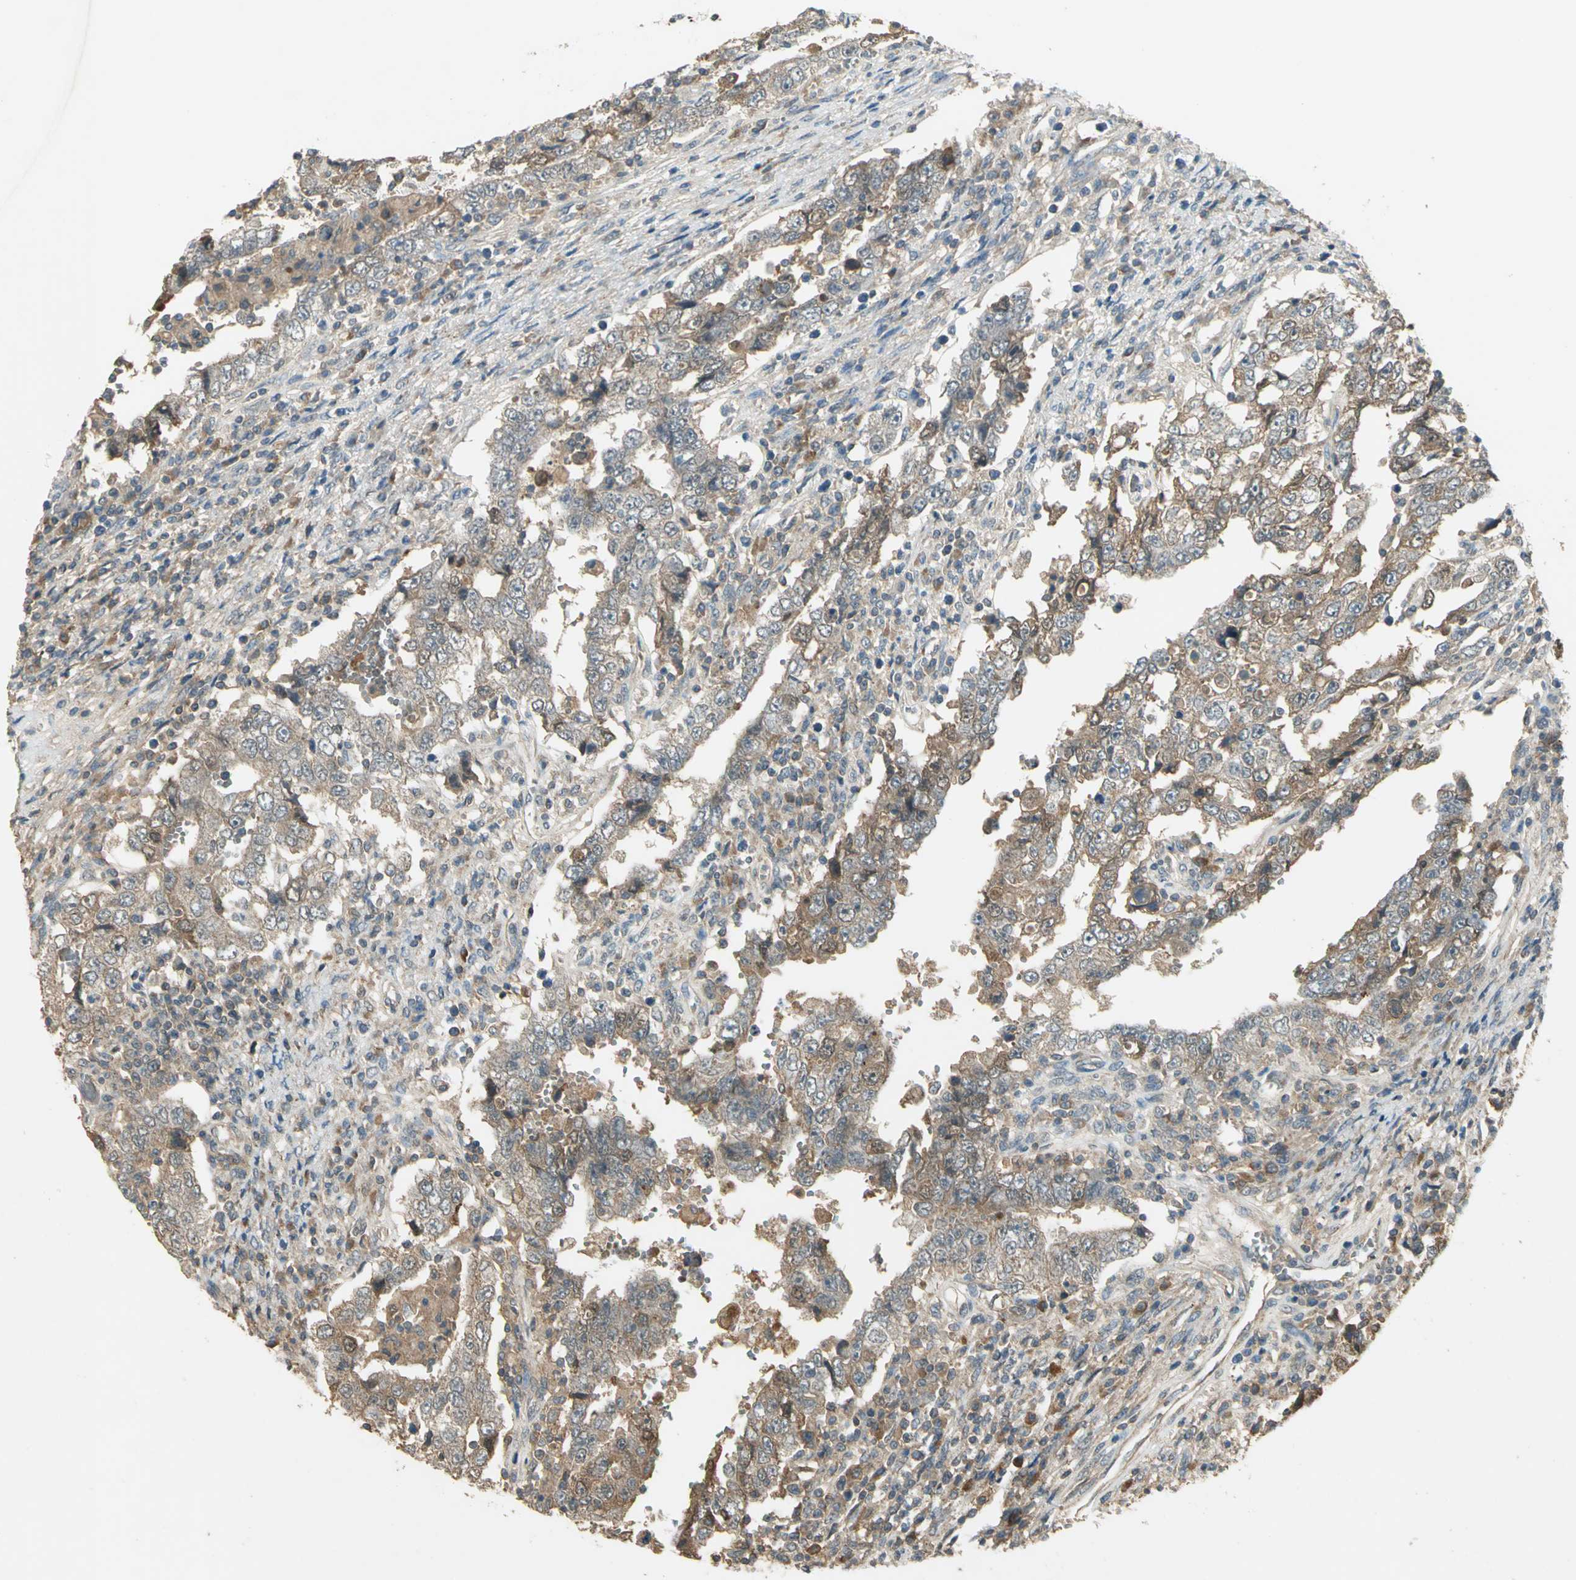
{"staining": {"intensity": "moderate", "quantity": ">75%", "location": "cytoplasmic/membranous"}, "tissue": "testis cancer", "cell_type": "Tumor cells", "image_type": "cancer", "snomed": [{"axis": "morphology", "description": "Carcinoma, Embryonal, NOS"}, {"axis": "topography", "description": "Testis"}], "caption": "Immunohistochemistry of testis cancer displays medium levels of moderate cytoplasmic/membranous positivity in about >75% of tumor cells. (IHC, brightfield microscopy, high magnification).", "gene": "KEAP1", "patient": {"sex": "male", "age": 26}}